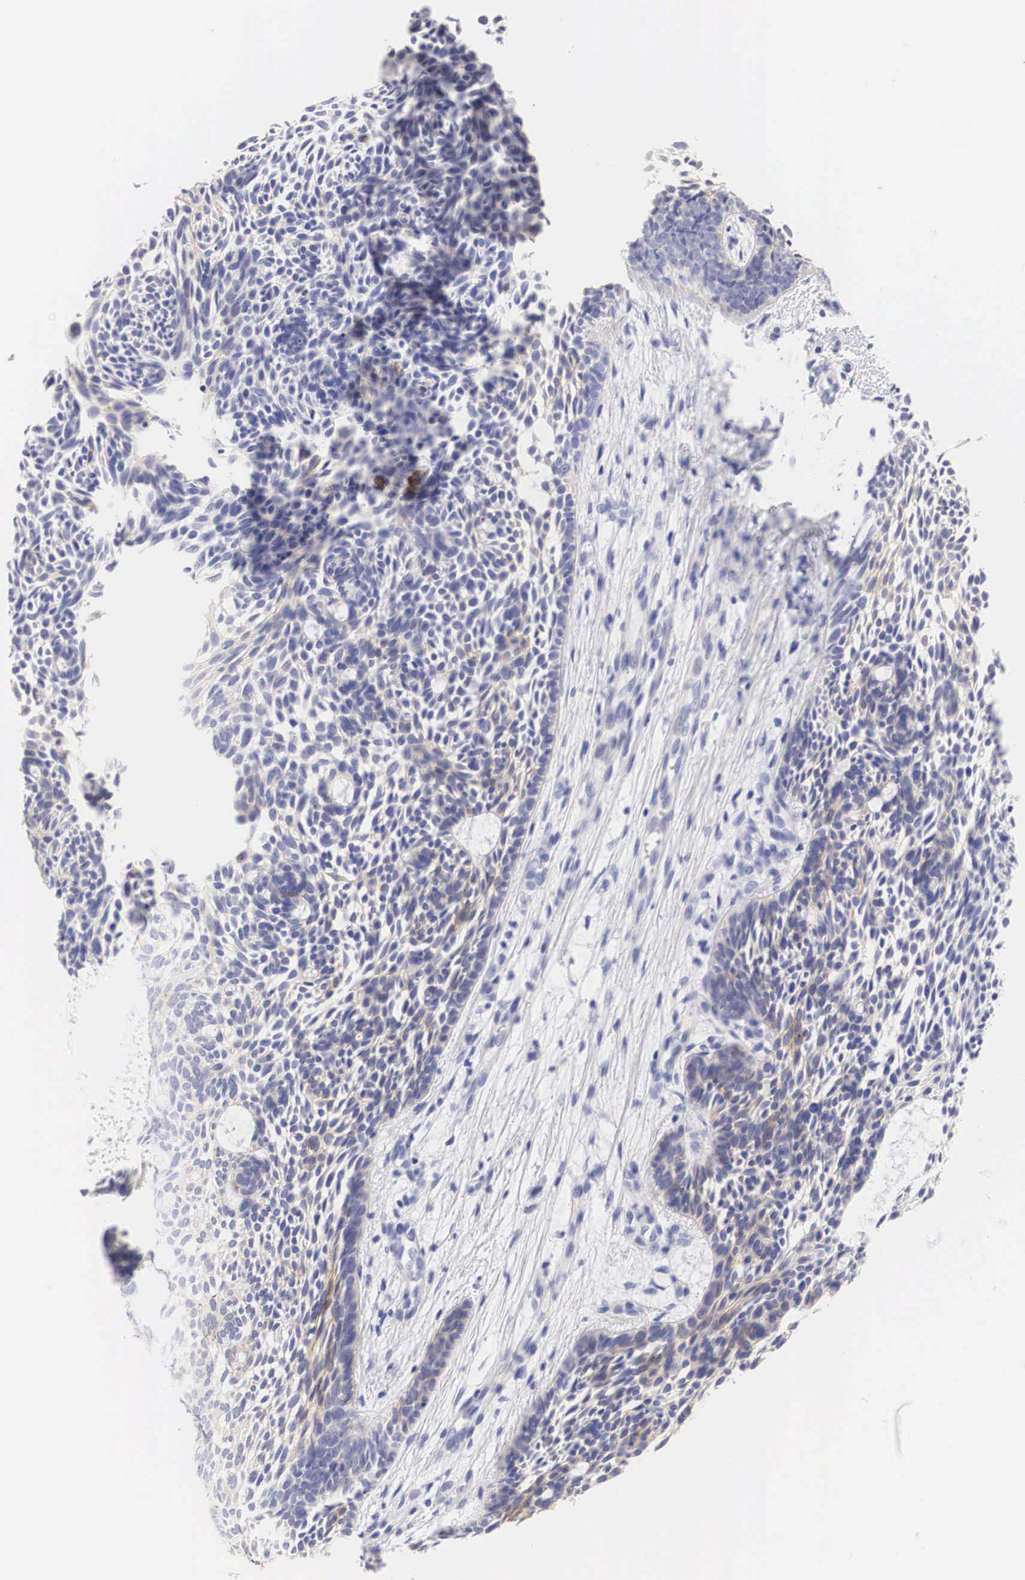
{"staining": {"intensity": "weak", "quantity": "<25%", "location": "cytoplasmic/membranous"}, "tissue": "skin cancer", "cell_type": "Tumor cells", "image_type": "cancer", "snomed": [{"axis": "morphology", "description": "Basal cell carcinoma"}, {"axis": "topography", "description": "Skin"}], "caption": "A photomicrograph of skin cancer stained for a protein reveals no brown staining in tumor cells. (Brightfield microscopy of DAB immunohistochemistry at high magnification).", "gene": "ERBB2", "patient": {"sex": "male", "age": 58}}